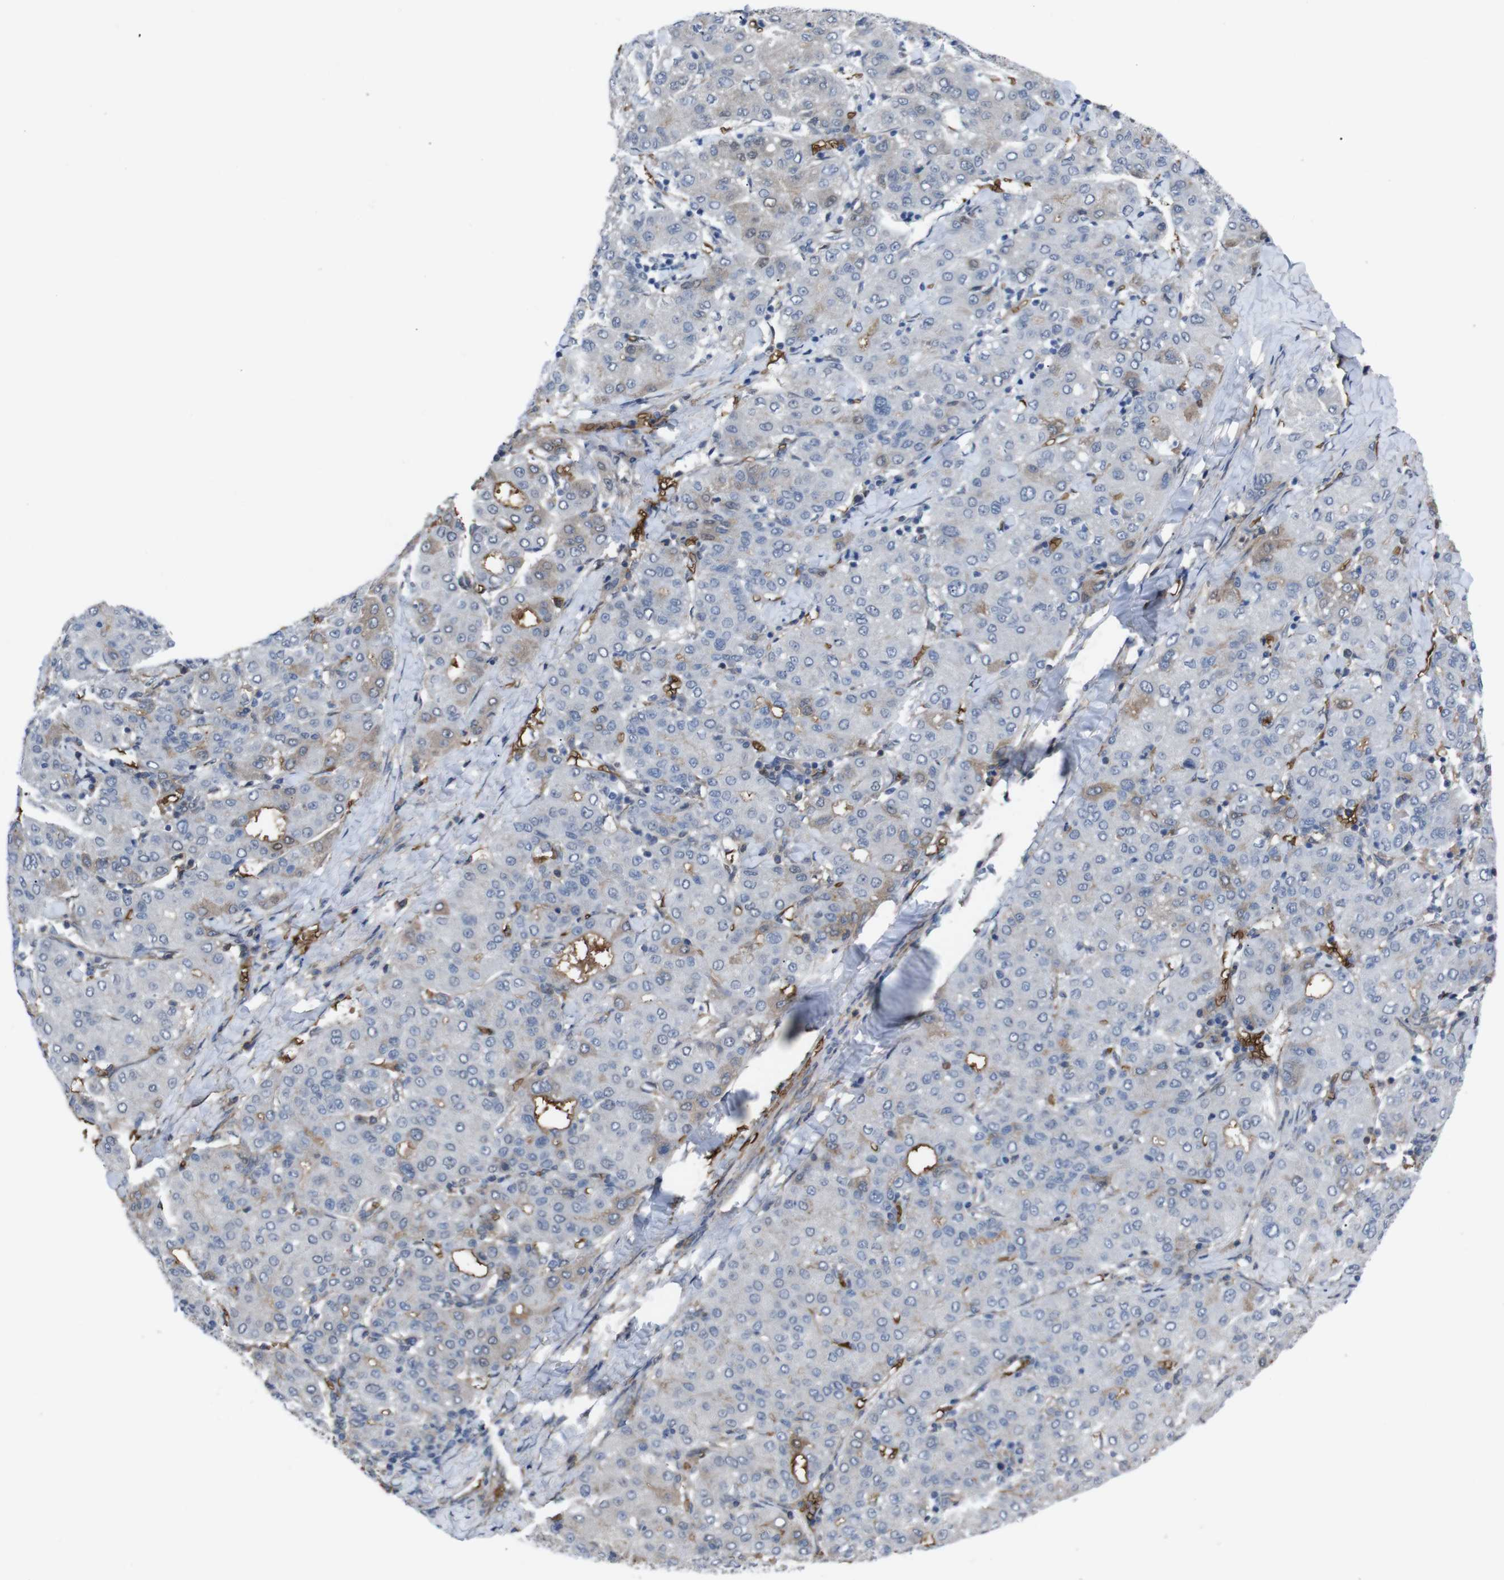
{"staining": {"intensity": "moderate", "quantity": "<25%", "location": "cytoplasmic/membranous"}, "tissue": "liver cancer", "cell_type": "Tumor cells", "image_type": "cancer", "snomed": [{"axis": "morphology", "description": "Carcinoma, Hepatocellular, NOS"}, {"axis": "topography", "description": "Liver"}], "caption": "A histopathology image of liver cancer (hepatocellular carcinoma) stained for a protein demonstrates moderate cytoplasmic/membranous brown staining in tumor cells.", "gene": "SPTB", "patient": {"sex": "male", "age": 65}}